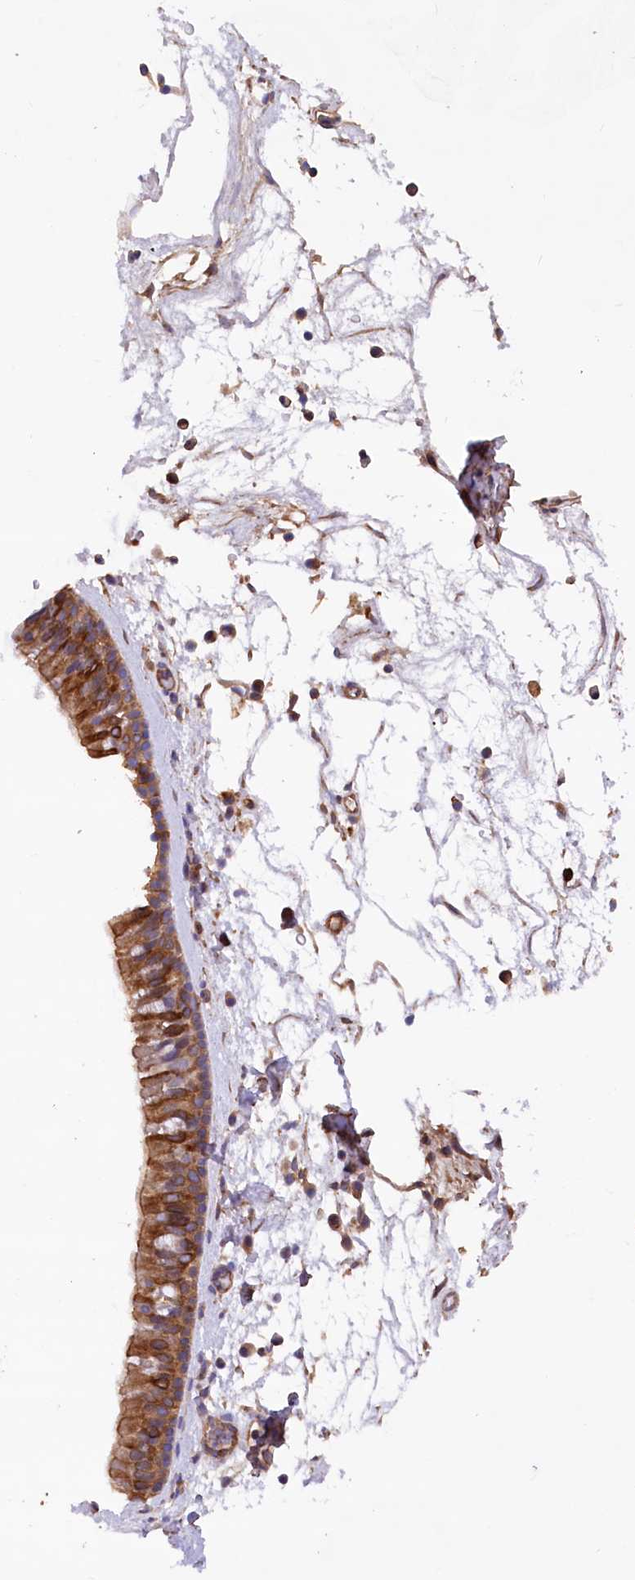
{"staining": {"intensity": "strong", "quantity": ">75%", "location": "cytoplasmic/membranous"}, "tissue": "nasopharynx", "cell_type": "Respiratory epithelial cells", "image_type": "normal", "snomed": [{"axis": "morphology", "description": "Normal tissue, NOS"}, {"axis": "morphology", "description": "Inflammation, NOS"}, {"axis": "morphology", "description": "Malignant melanoma, Metastatic site"}, {"axis": "topography", "description": "Nasopharynx"}], "caption": "Respiratory epithelial cells reveal strong cytoplasmic/membranous staining in approximately >75% of cells in unremarkable nasopharynx.", "gene": "DPP3", "patient": {"sex": "male", "age": 70}}